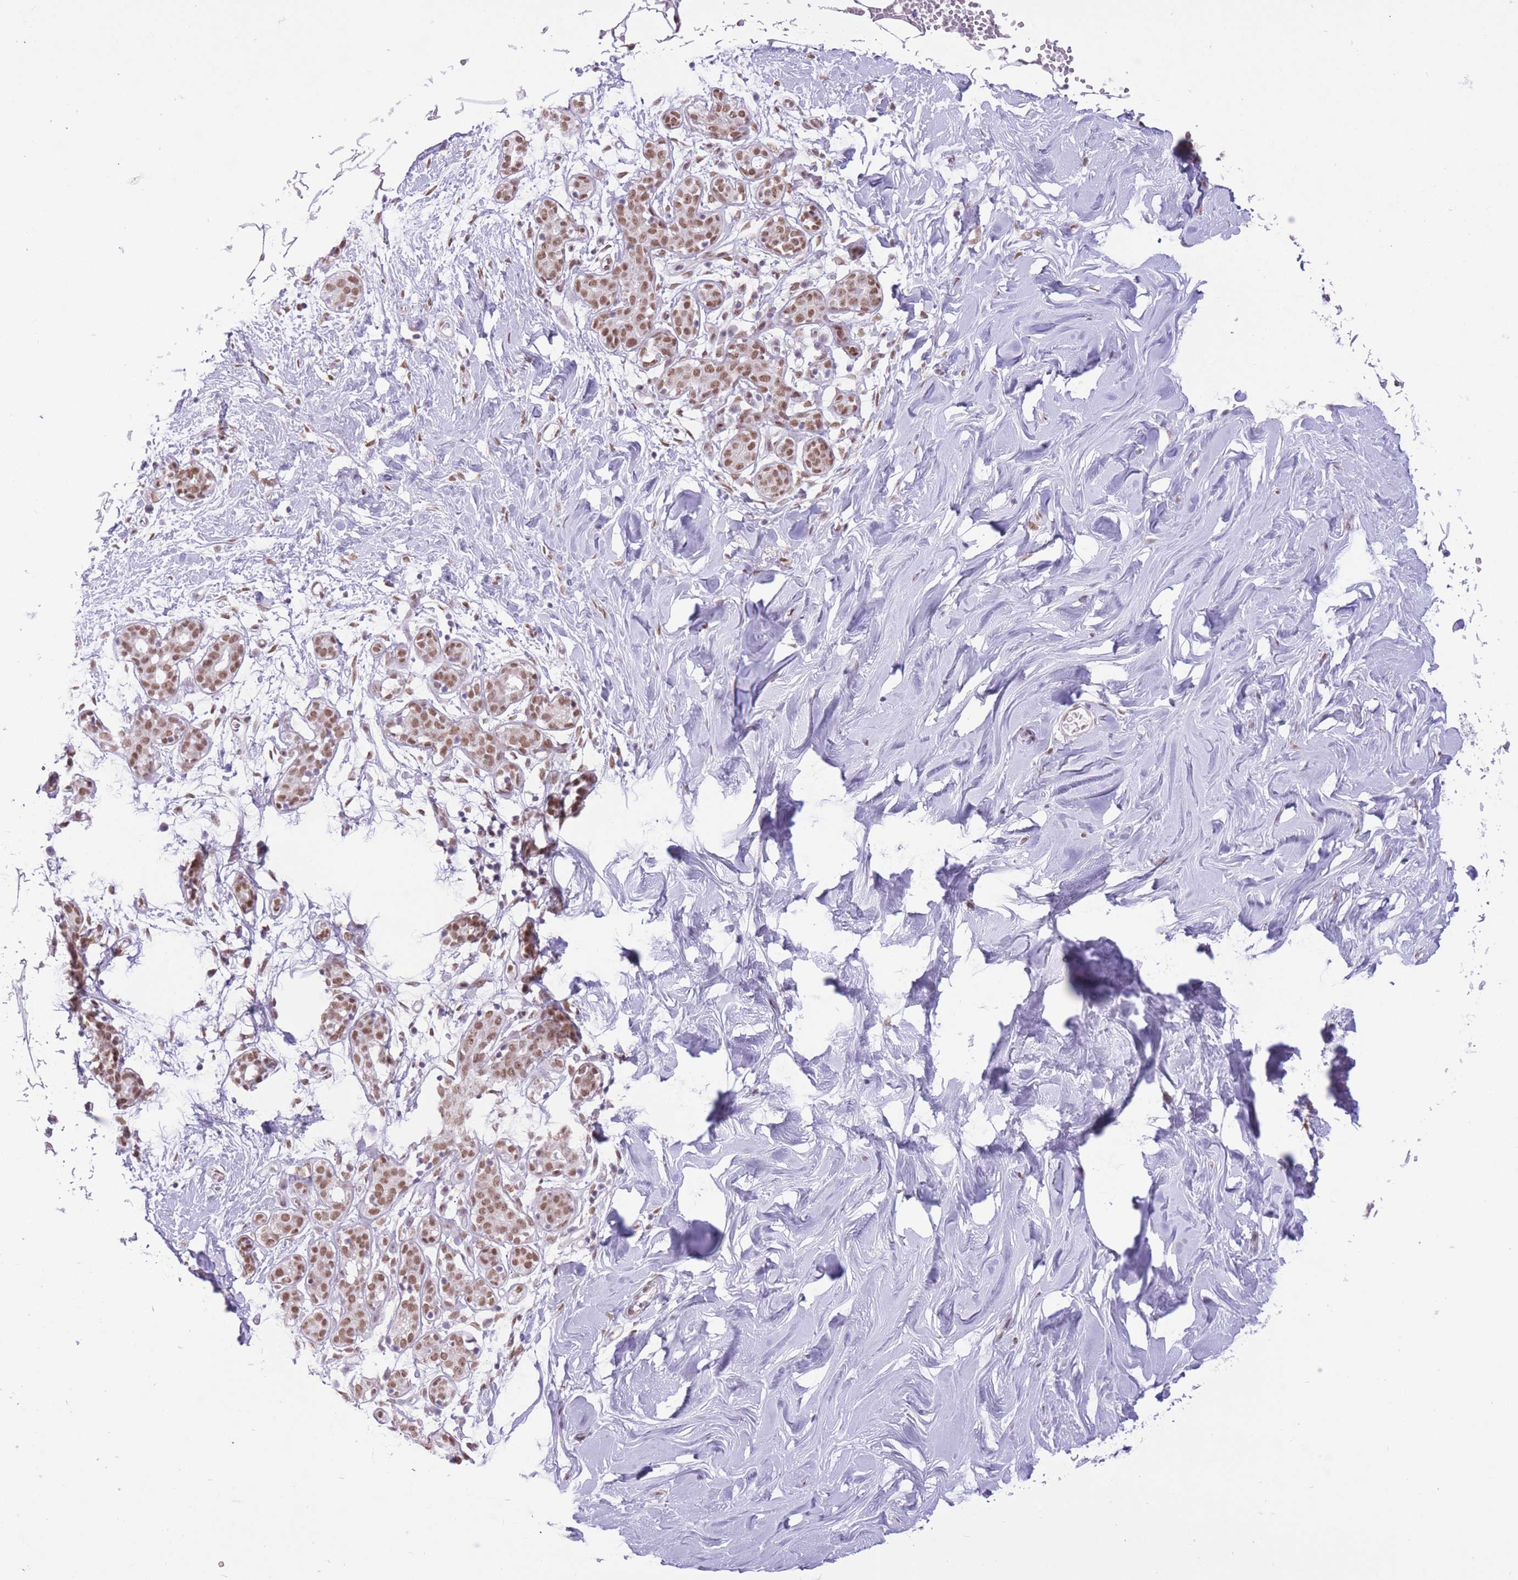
{"staining": {"intensity": "negative", "quantity": "none", "location": "none"}, "tissue": "breast", "cell_type": "Adipocytes", "image_type": "normal", "snomed": [{"axis": "morphology", "description": "Normal tissue, NOS"}, {"axis": "topography", "description": "Breast"}], "caption": "This is an immunohistochemistry photomicrograph of benign human breast. There is no staining in adipocytes.", "gene": "ZBED5", "patient": {"sex": "female", "age": 27}}